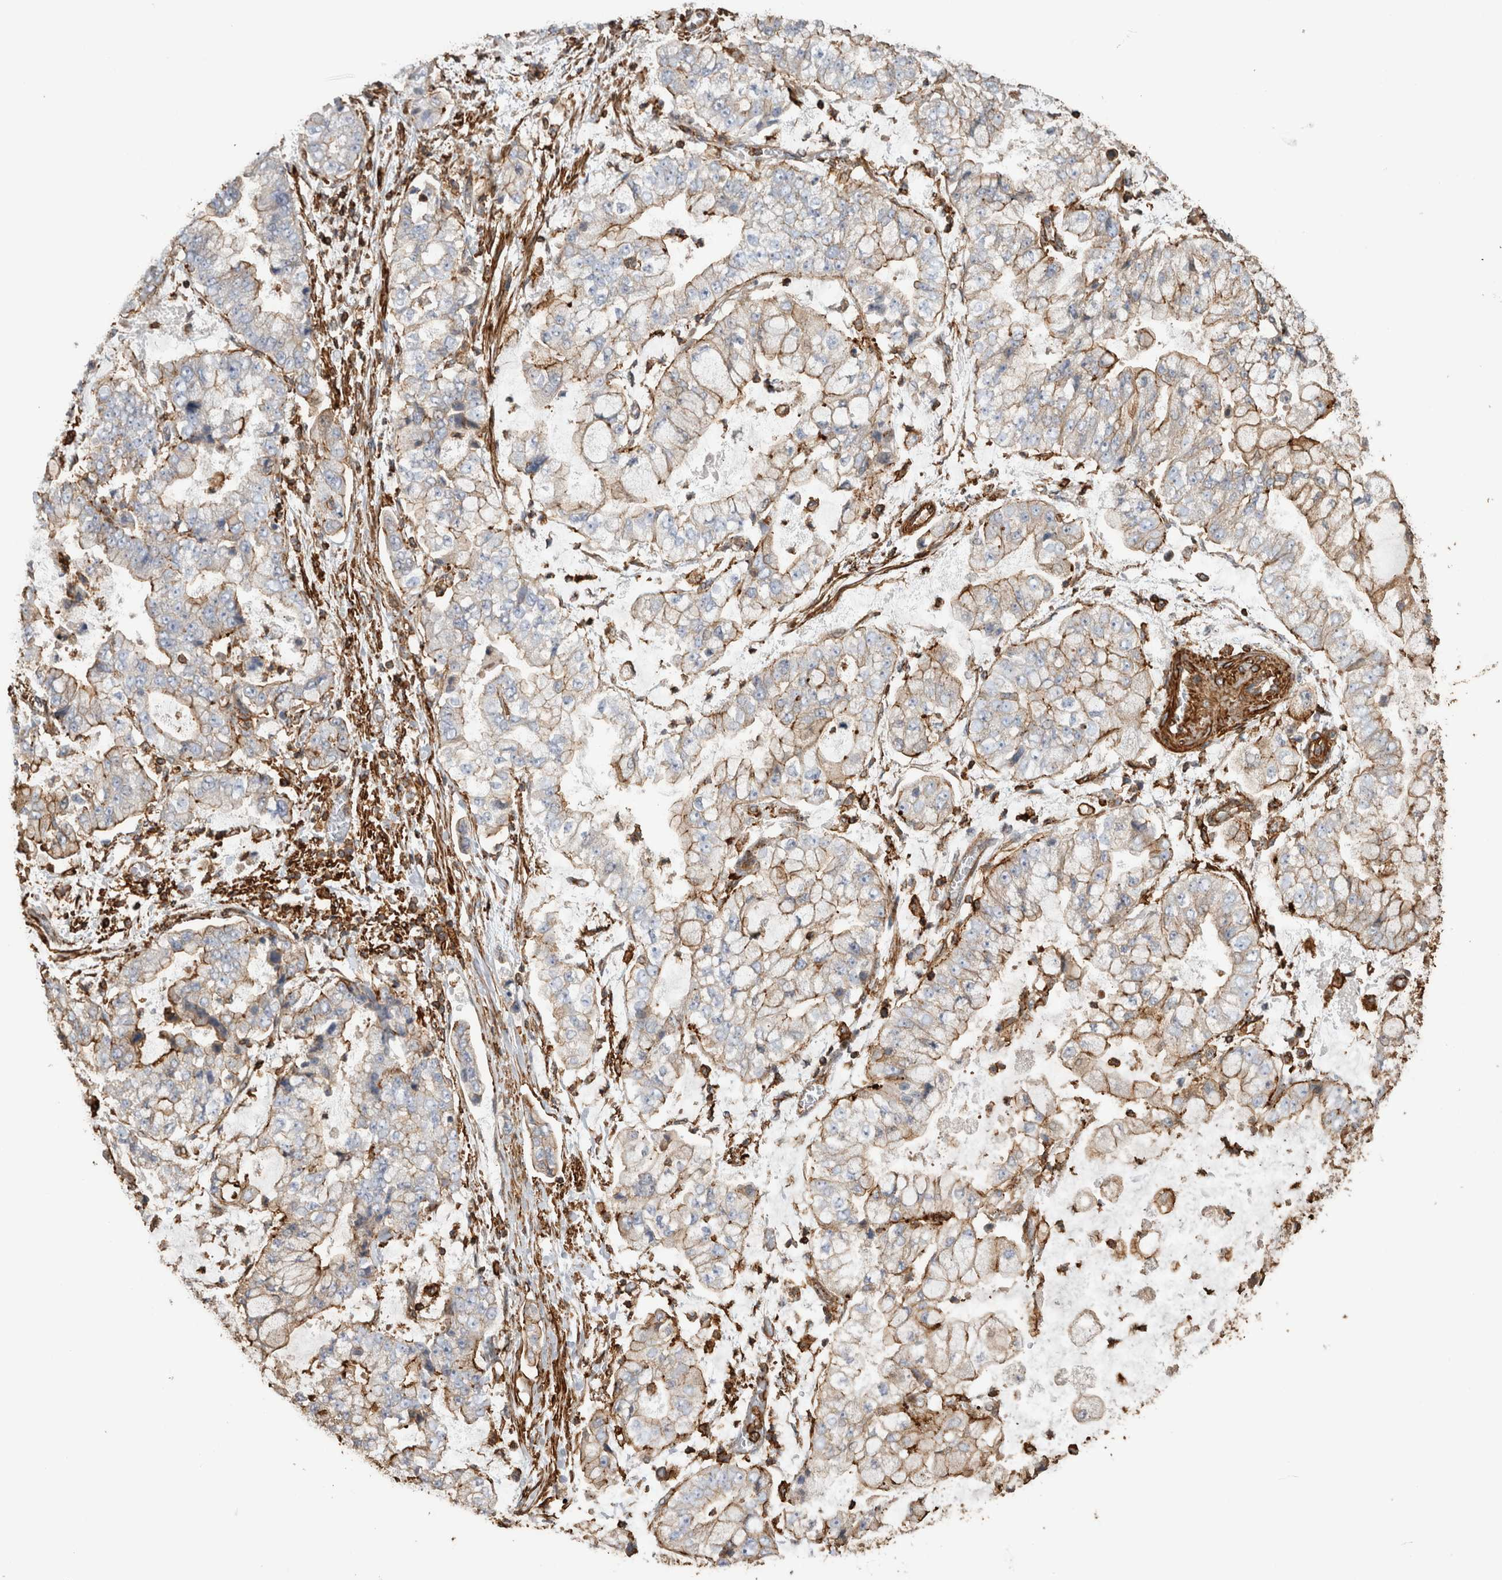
{"staining": {"intensity": "moderate", "quantity": "25%-75%", "location": "cytoplasmic/membranous"}, "tissue": "stomach cancer", "cell_type": "Tumor cells", "image_type": "cancer", "snomed": [{"axis": "morphology", "description": "Adenocarcinoma, NOS"}, {"axis": "topography", "description": "Stomach"}], "caption": "There is medium levels of moderate cytoplasmic/membranous staining in tumor cells of adenocarcinoma (stomach), as demonstrated by immunohistochemical staining (brown color).", "gene": "GPER1", "patient": {"sex": "male", "age": 76}}